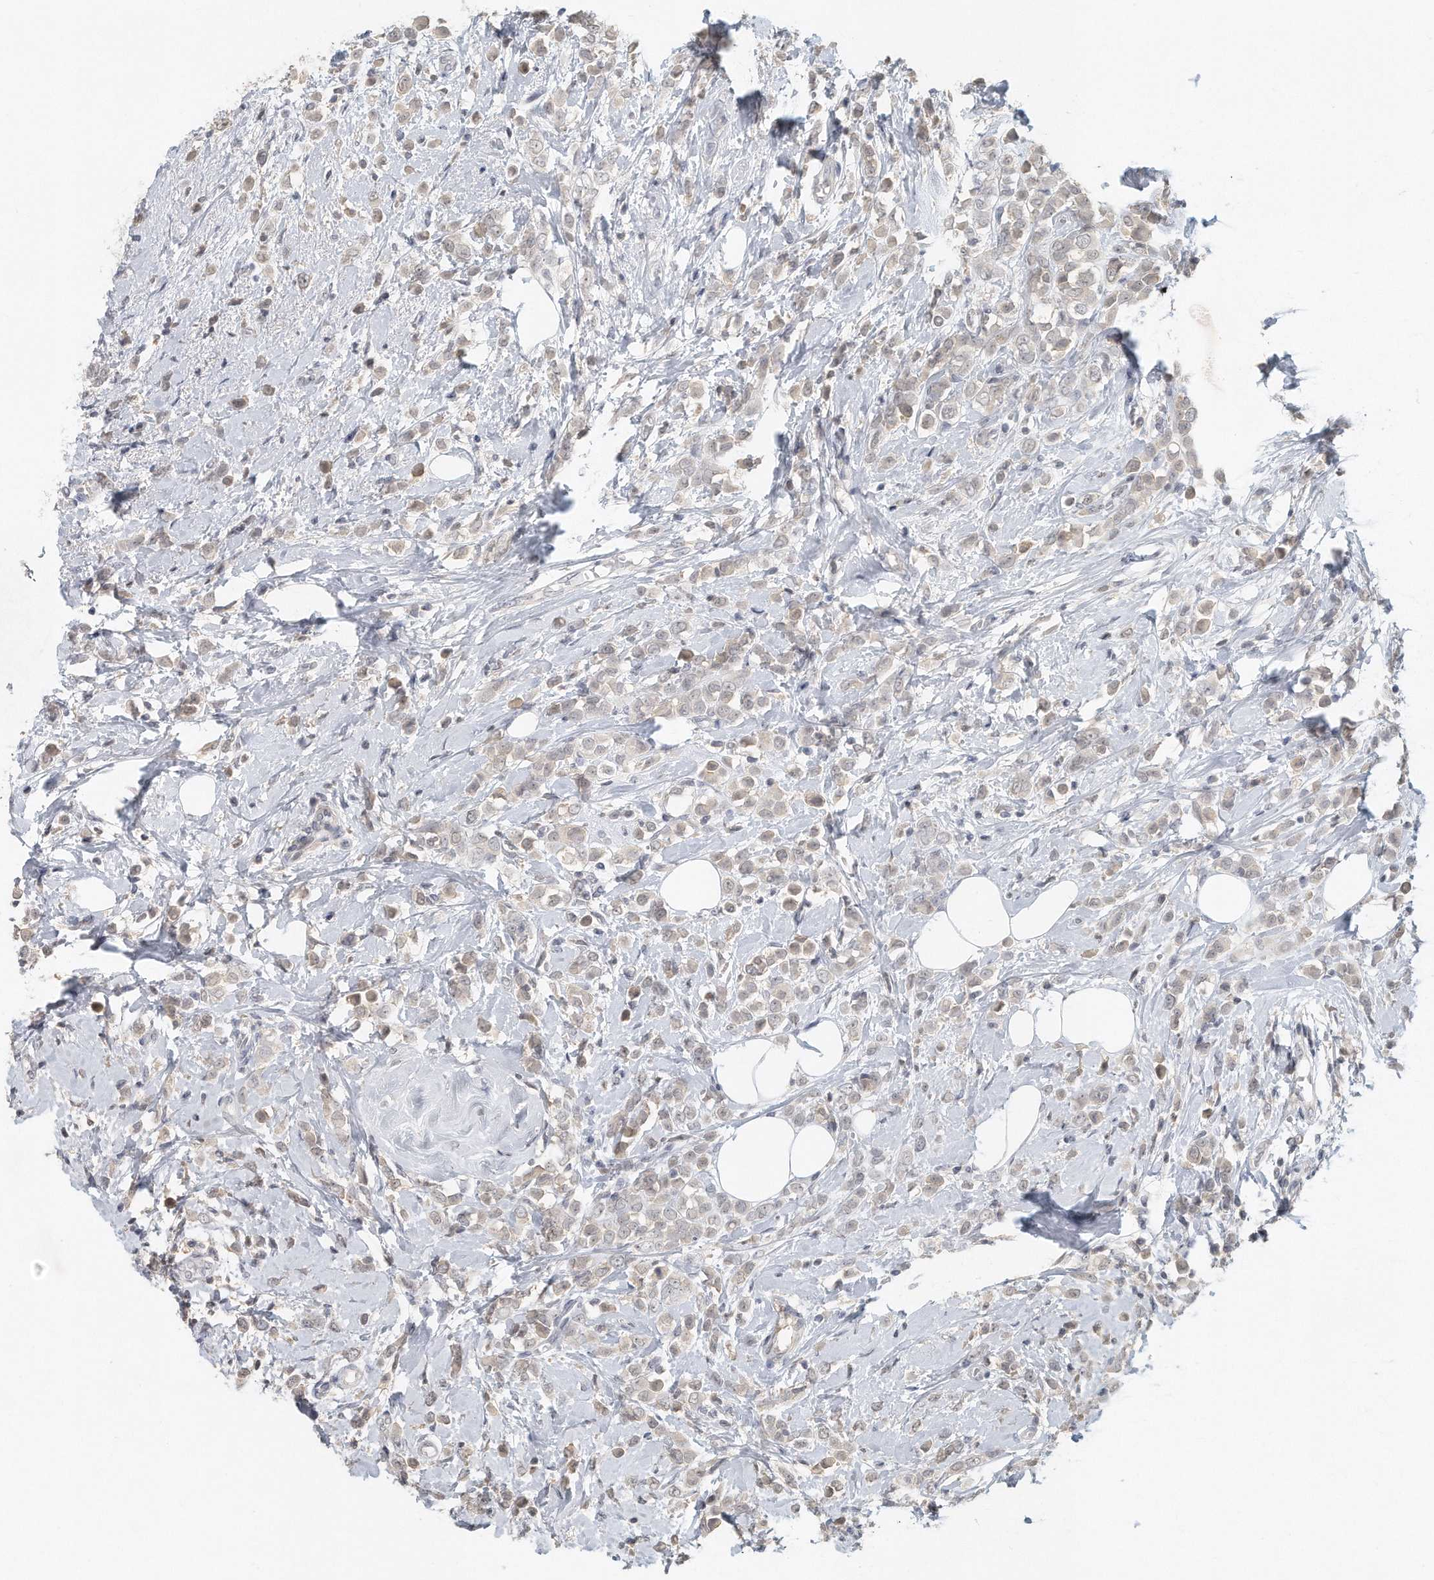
{"staining": {"intensity": "weak", "quantity": "25%-75%", "location": "nuclear"}, "tissue": "breast cancer", "cell_type": "Tumor cells", "image_type": "cancer", "snomed": [{"axis": "morphology", "description": "Lobular carcinoma"}, {"axis": "topography", "description": "Breast"}], "caption": "Immunohistochemical staining of human breast cancer shows low levels of weak nuclear protein staining in approximately 25%-75% of tumor cells.", "gene": "DDX43", "patient": {"sex": "female", "age": 47}}